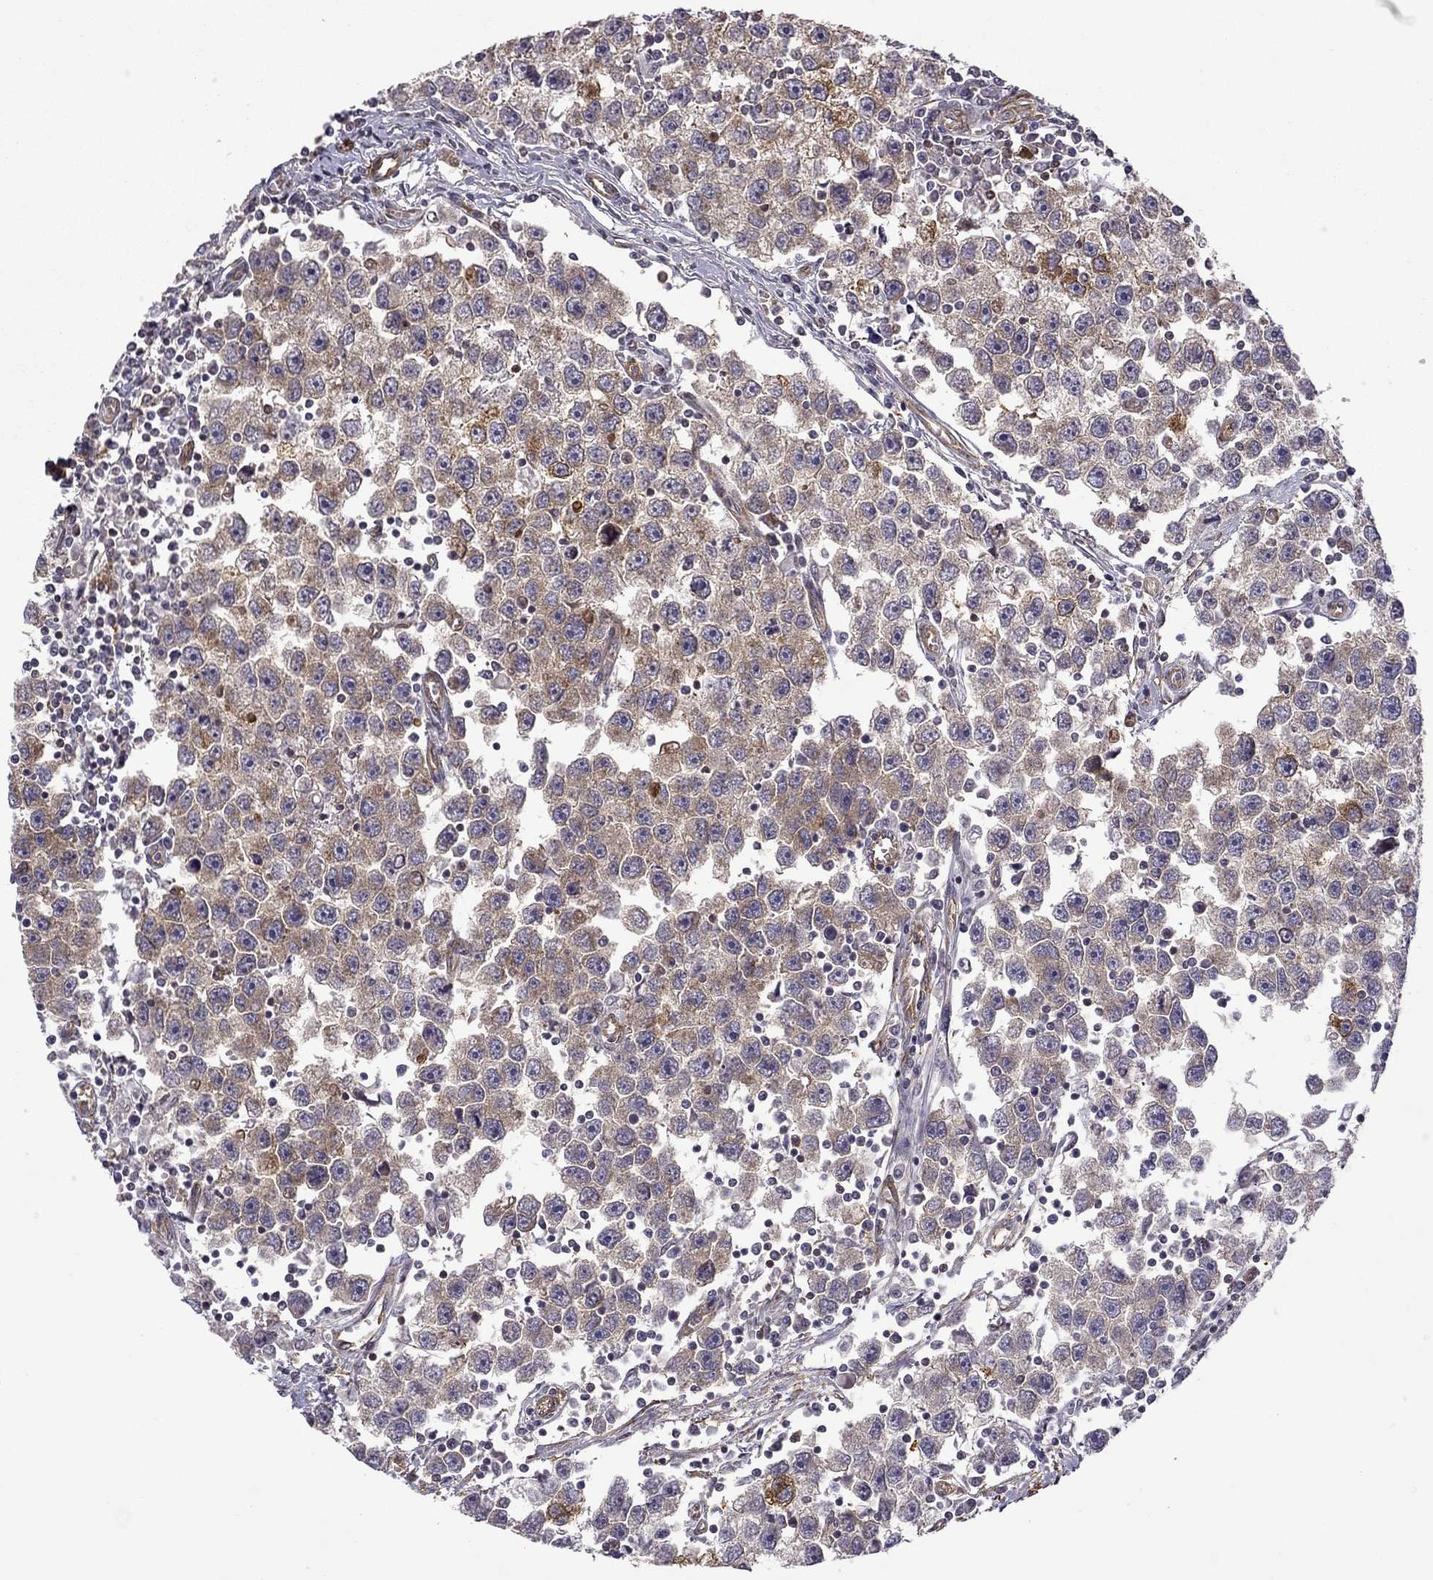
{"staining": {"intensity": "strong", "quantity": "<25%", "location": "cytoplasmic/membranous"}, "tissue": "testis cancer", "cell_type": "Tumor cells", "image_type": "cancer", "snomed": [{"axis": "morphology", "description": "Seminoma, NOS"}, {"axis": "topography", "description": "Testis"}], "caption": "Human testis seminoma stained for a protein (brown) shows strong cytoplasmic/membranous positive positivity in approximately <25% of tumor cells.", "gene": "MAP4", "patient": {"sex": "male", "age": 30}}